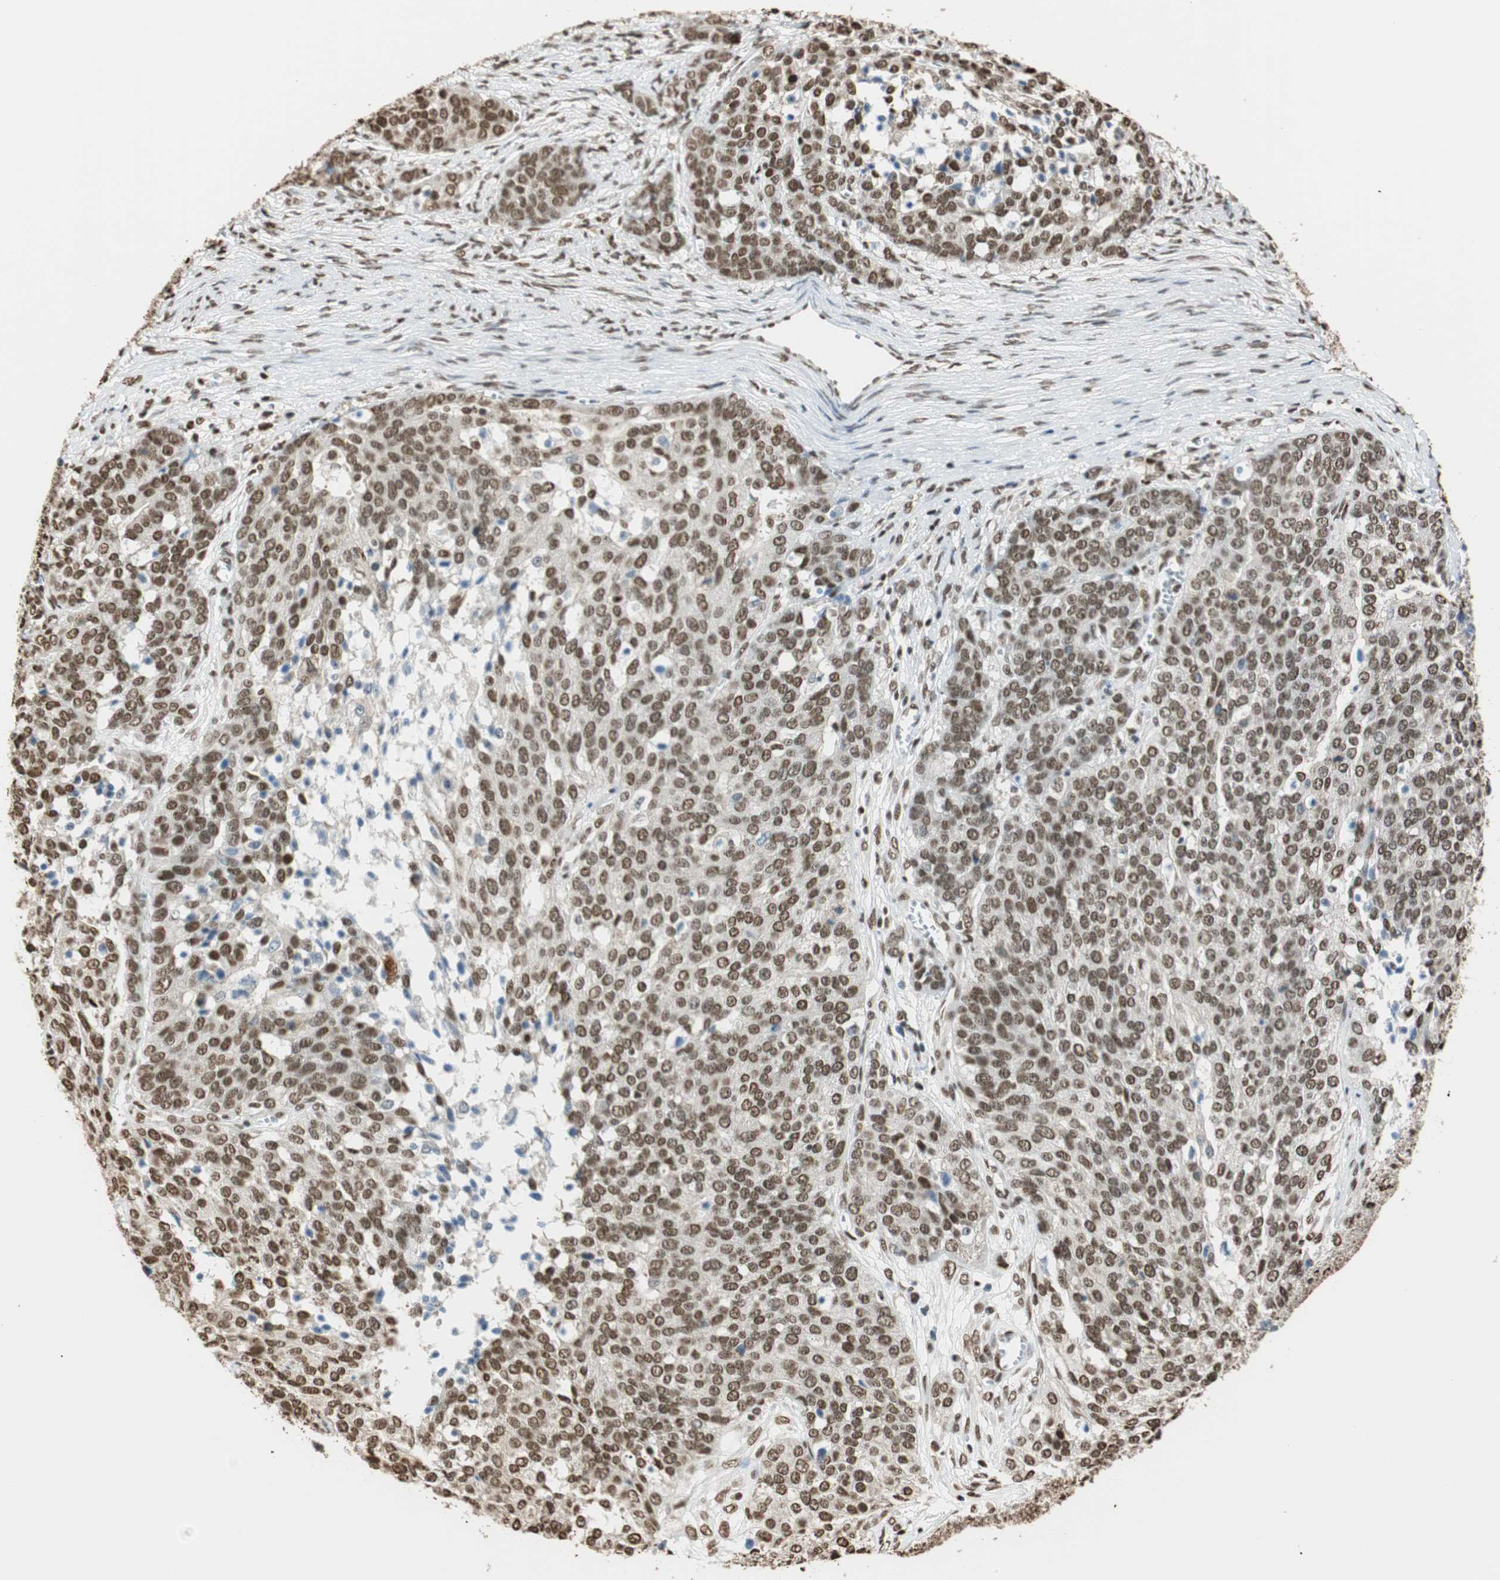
{"staining": {"intensity": "weak", "quantity": ">75%", "location": "nuclear"}, "tissue": "ovarian cancer", "cell_type": "Tumor cells", "image_type": "cancer", "snomed": [{"axis": "morphology", "description": "Cystadenocarcinoma, serous, NOS"}, {"axis": "topography", "description": "Ovary"}], "caption": "A brown stain labels weak nuclear positivity of a protein in human ovarian serous cystadenocarcinoma tumor cells.", "gene": "FANCG", "patient": {"sex": "female", "age": 44}}